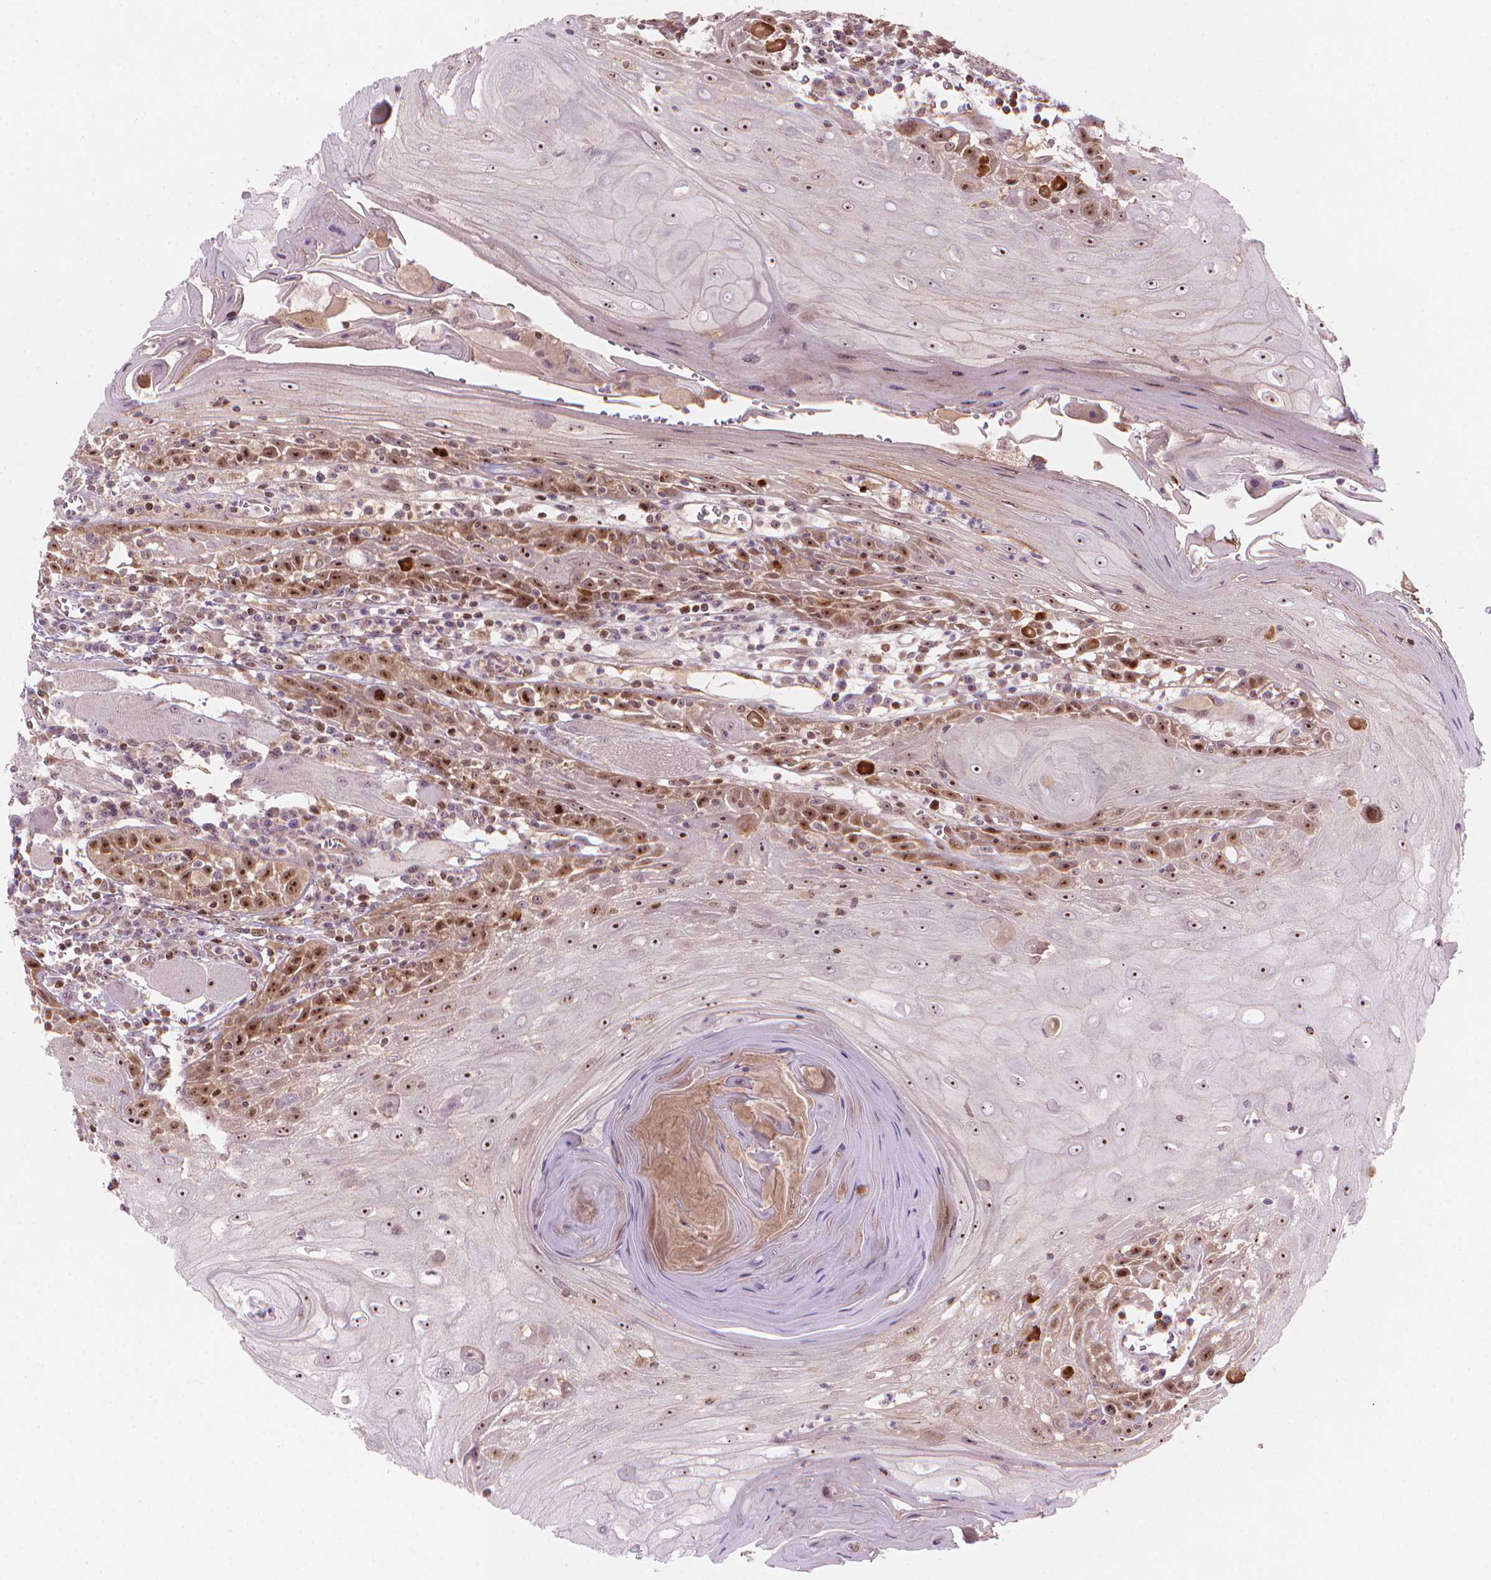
{"staining": {"intensity": "moderate", "quantity": ">75%", "location": "nuclear"}, "tissue": "head and neck cancer", "cell_type": "Tumor cells", "image_type": "cancer", "snomed": [{"axis": "morphology", "description": "Normal tissue, NOS"}, {"axis": "morphology", "description": "Squamous cell carcinoma, NOS"}, {"axis": "topography", "description": "Oral tissue"}, {"axis": "topography", "description": "Head-Neck"}], "caption": "Immunohistochemical staining of human head and neck cancer (squamous cell carcinoma) shows medium levels of moderate nuclear protein staining in approximately >75% of tumor cells. The staining was performed using DAB to visualize the protein expression in brown, while the nuclei were stained in blue with hematoxylin (Magnification: 20x).", "gene": "SMC2", "patient": {"sex": "male", "age": 52}}